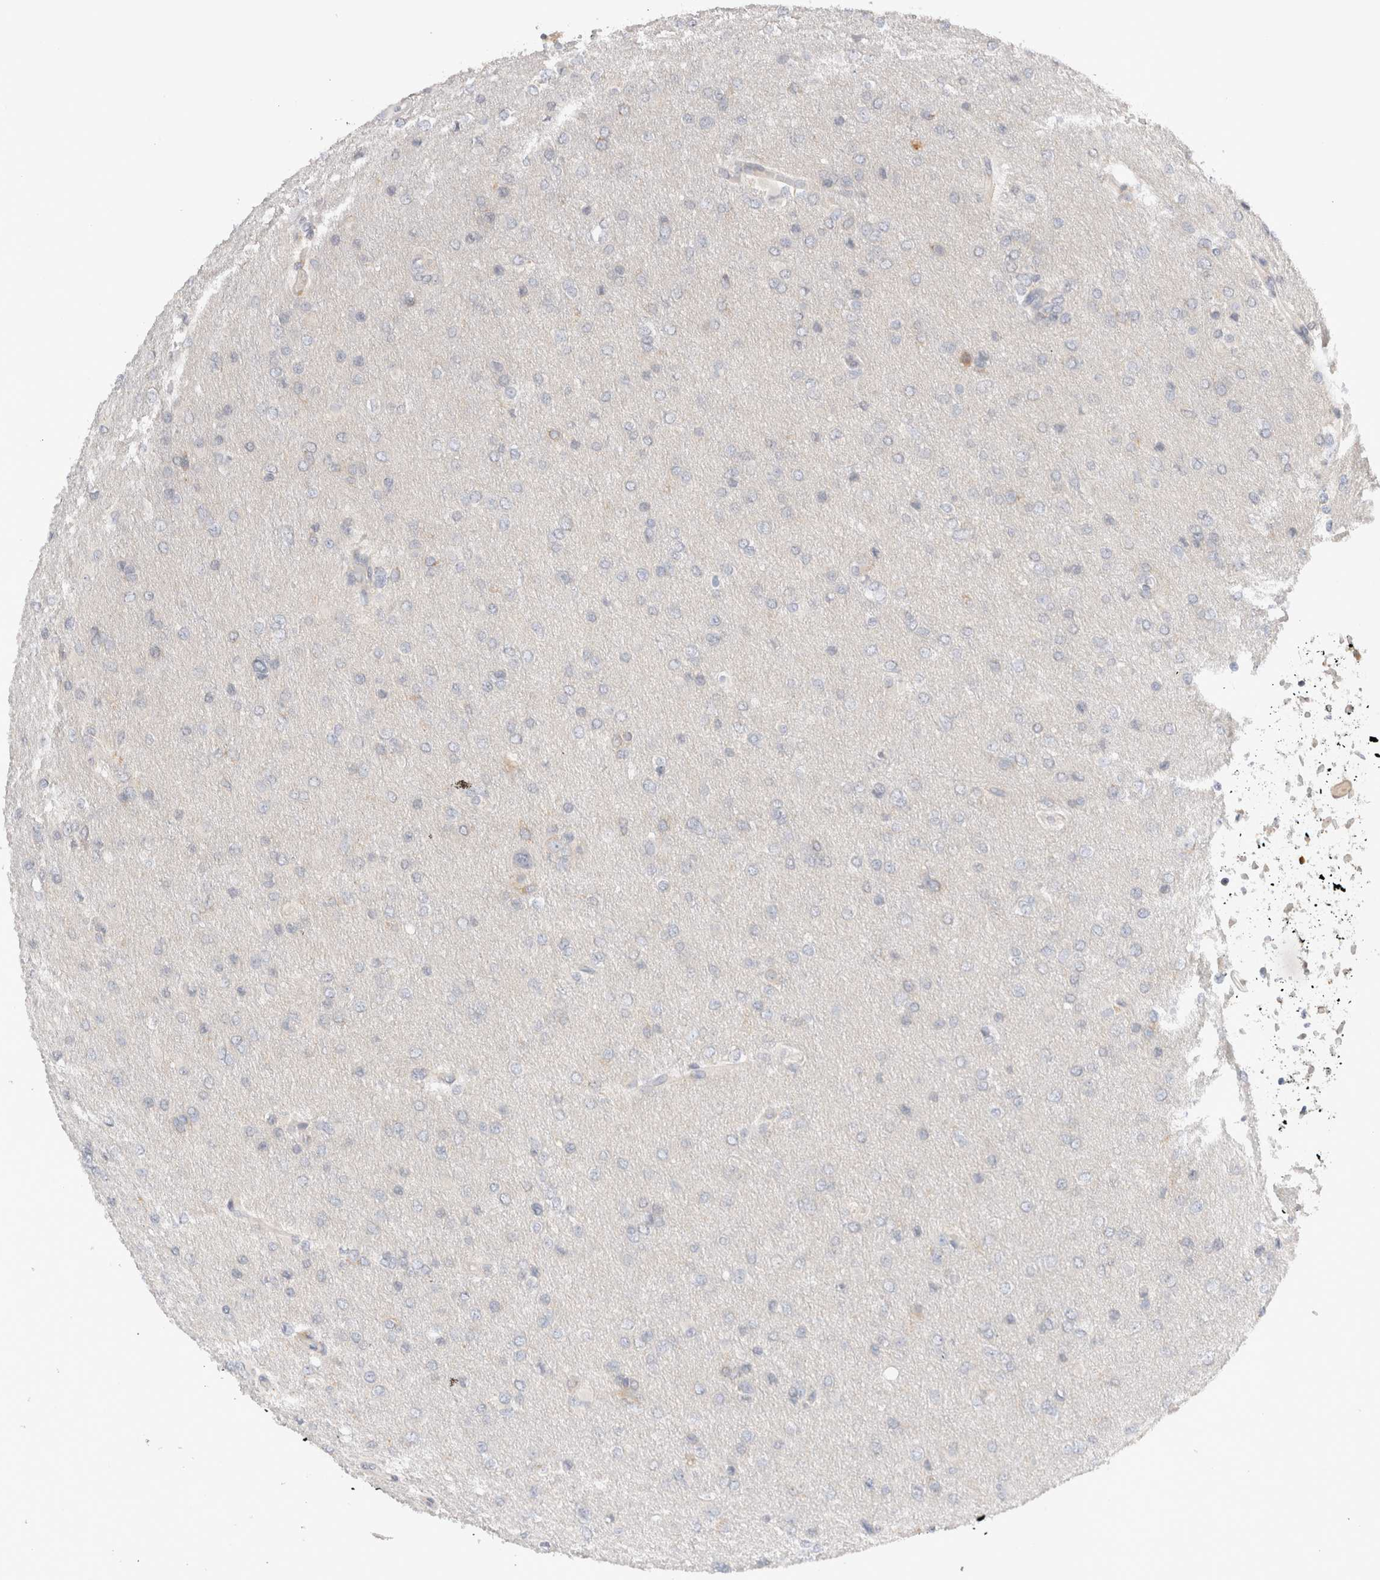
{"staining": {"intensity": "negative", "quantity": "none", "location": "none"}, "tissue": "glioma", "cell_type": "Tumor cells", "image_type": "cancer", "snomed": [{"axis": "morphology", "description": "Glioma, malignant, High grade"}, {"axis": "topography", "description": "Cerebral cortex"}], "caption": "Immunohistochemical staining of malignant glioma (high-grade) demonstrates no significant staining in tumor cells. (IHC, brightfield microscopy, high magnification).", "gene": "NEDD4L", "patient": {"sex": "female", "age": 36}}